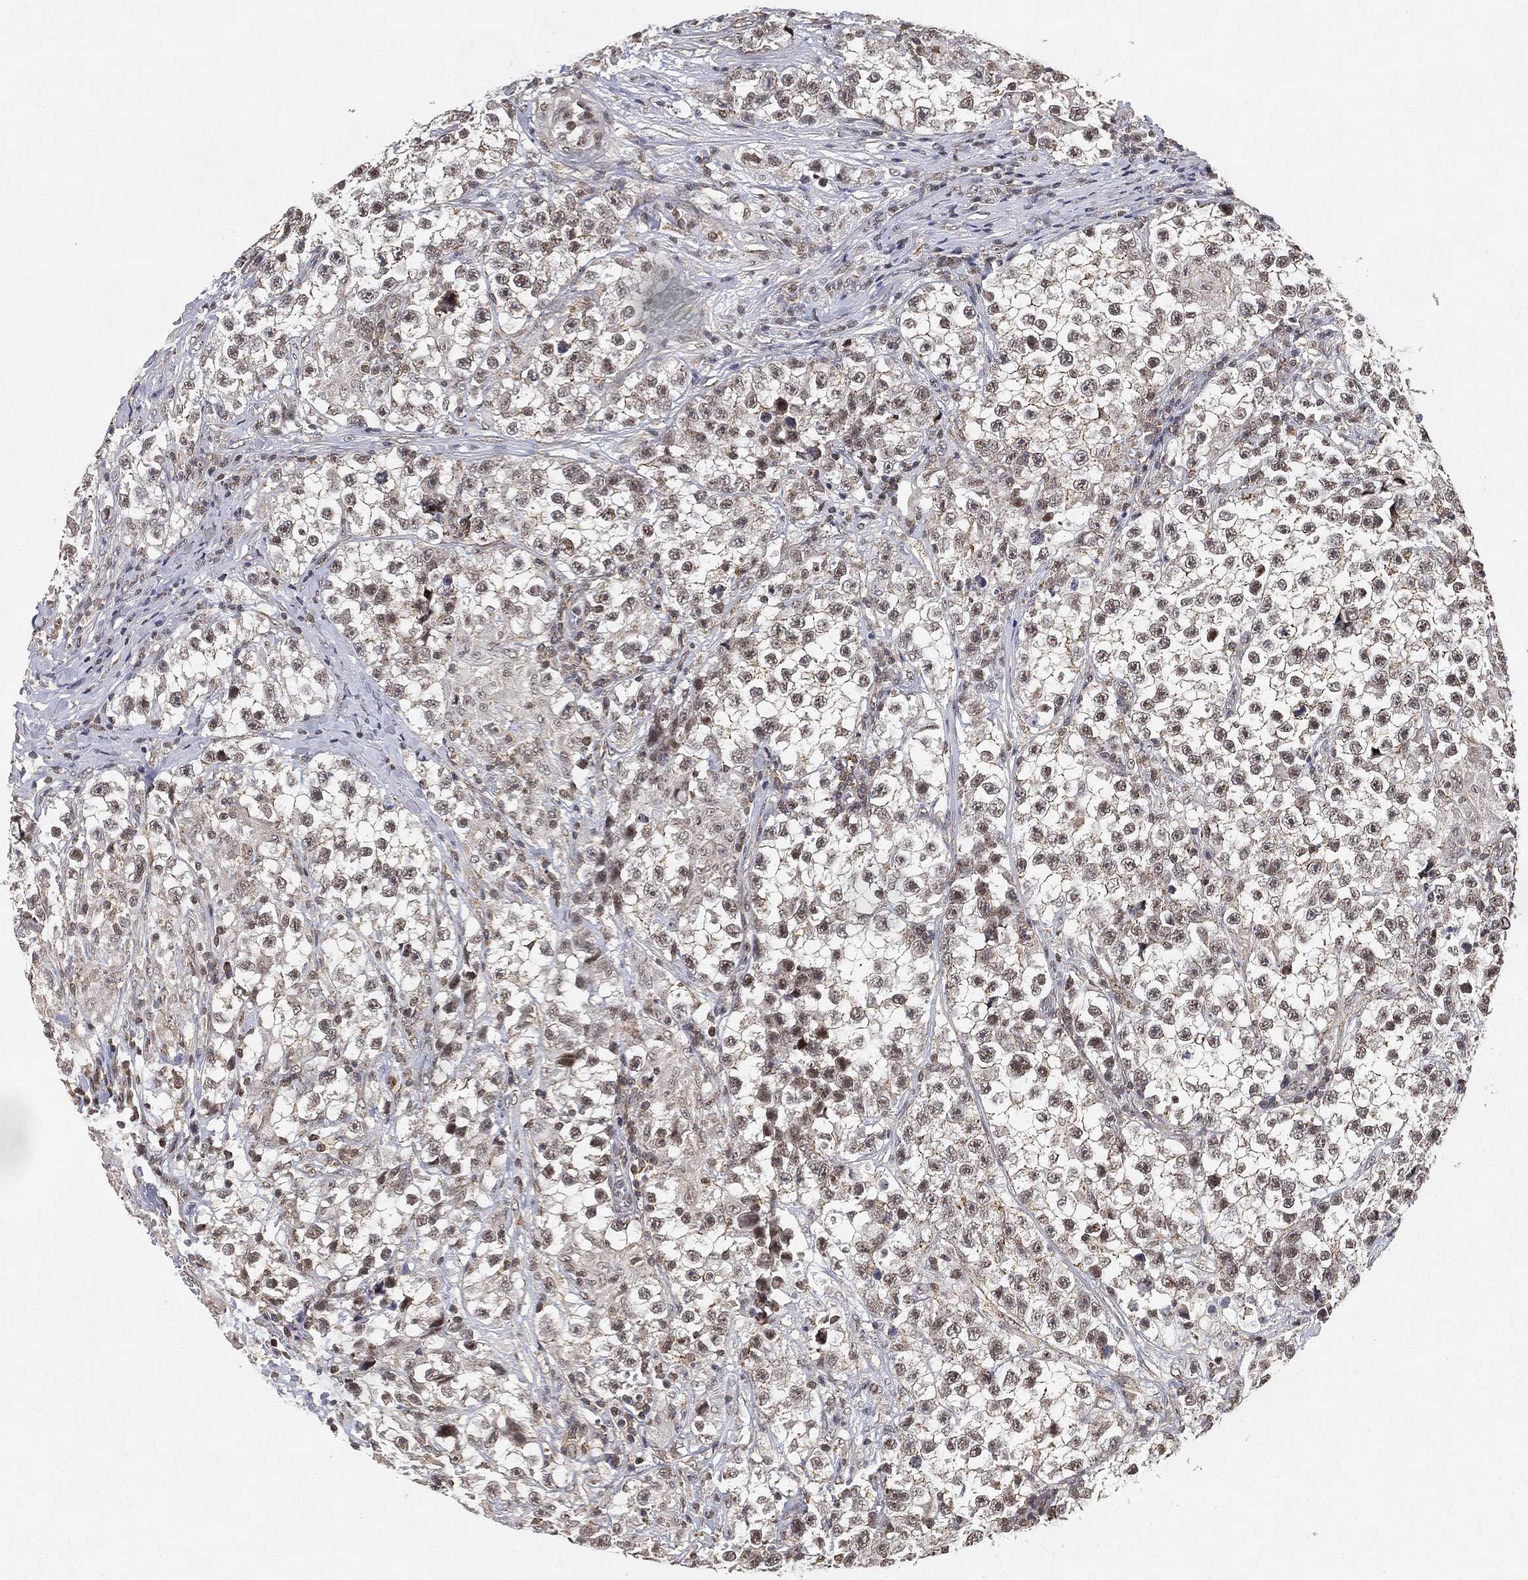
{"staining": {"intensity": "moderate", "quantity": "25%-75%", "location": "nuclear"}, "tissue": "testis cancer", "cell_type": "Tumor cells", "image_type": "cancer", "snomed": [{"axis": "morphology", "description": "Seminoma, NOS"}, {"axis": "topography", "description": "Testis"}], "caption": "IHC (DAB) staining of human seminoma (testis) demonstrates moderate nuclear protein expression in about 25%-75% of tumor cells. (IHC, brightfield microscopy, high magnification).", "gene": "RSRC2", "patient": {"sex": "male", "age": 46}}